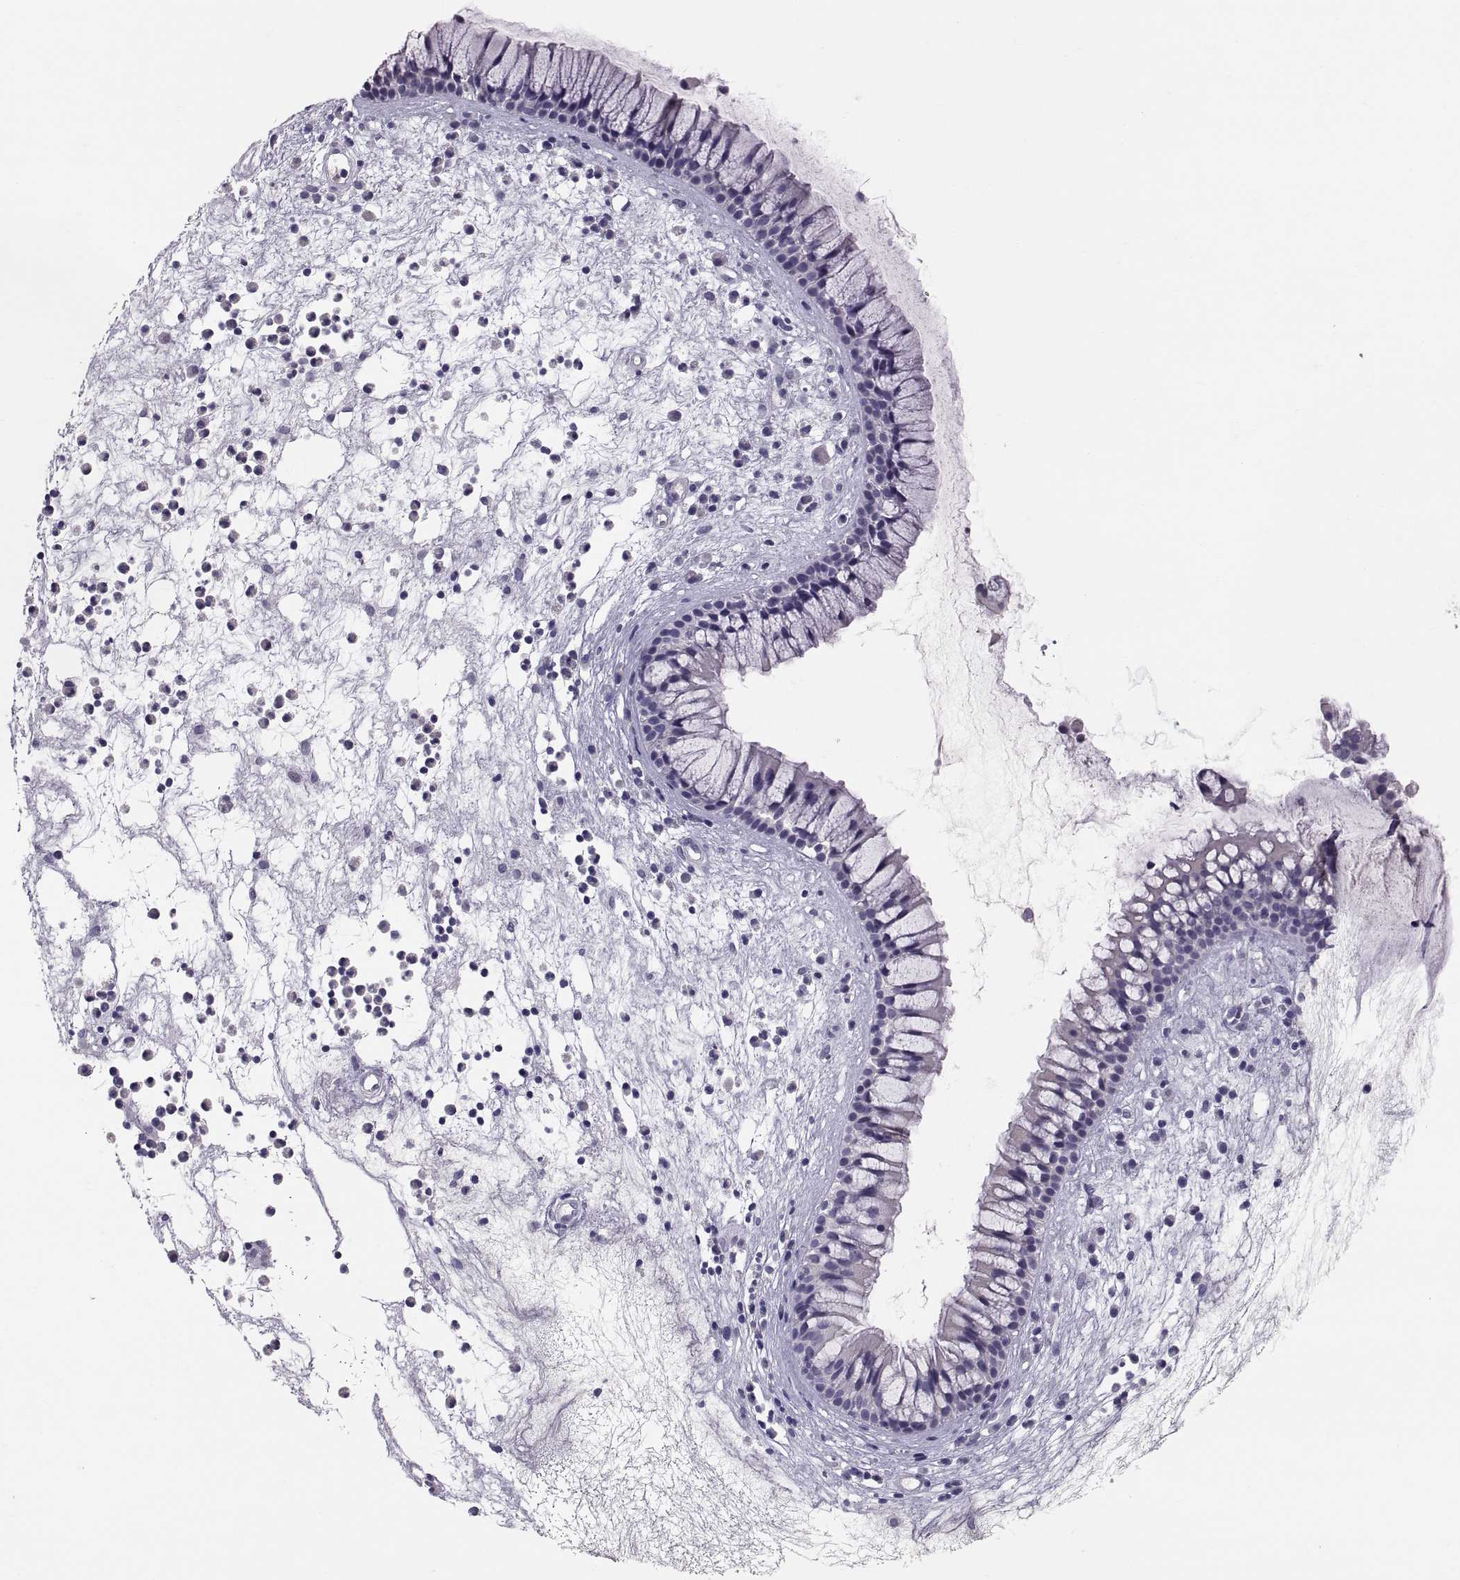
{"staining": {"intensity": "negative", "quantity": "none", "location": "none"}, "tissue": "nasopharynx", "cell_type": "Respiratory epithelial cells", "image_type": "normal", "snomed": [{"axis": "morphology", "description": "Normal tissue, NOS"}, {"axis": "topography", "description": "Nasopharynx"}], "caption": "This is an immunohistochemistry (IHC) histopathology image of benign nasopharynx. There is no expression in respiratory epithelial cells.", "gene": "PTN", "patient": {"sex": "male", "age": 77}}